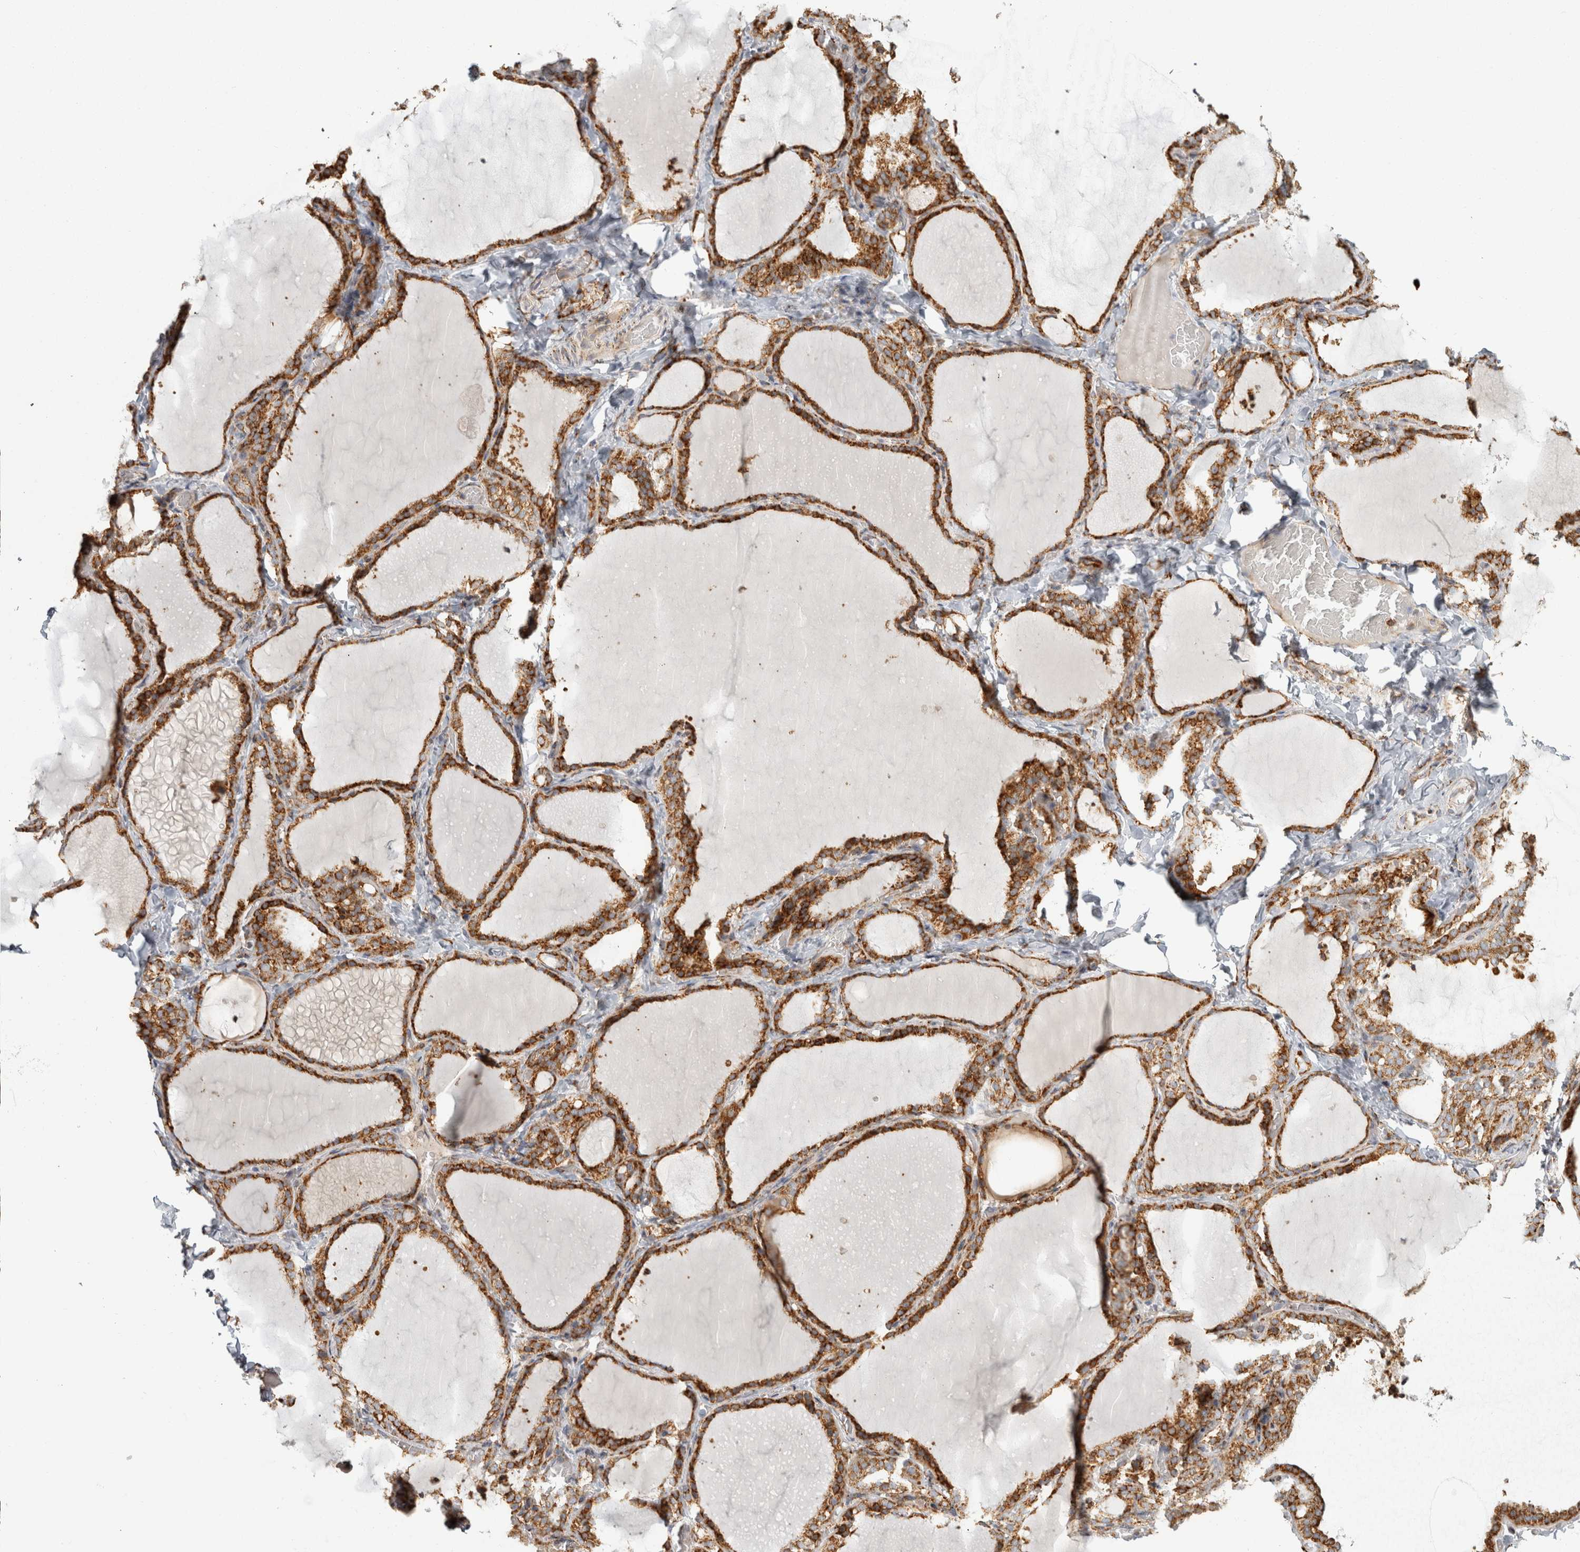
{"staining": {"intensity": "strong", "quantity": ">75%", "location": "cytoplasmic/membranous"}, "tissue": "thyroid gland", "cell_type": "Glandular cells", "image_type": "normal", "snomed": [{"axis": "morphology", "description": "Normal tissue, NOS"}, {"axis": "topography", "description": "Thyroid gland"}], "caption": "DAB (3,3'-diaminobenzidine) immunohistochemical staining of unremarkable human thyroid gland exhibits strong cytoplasmic/membranous protein staining in approximately >75% of glandular cells. (Brightfield microscopy of DAB IHC at high magnification).", "gene": "OSTN", "patient": {"sex": "female", "age": 22}}